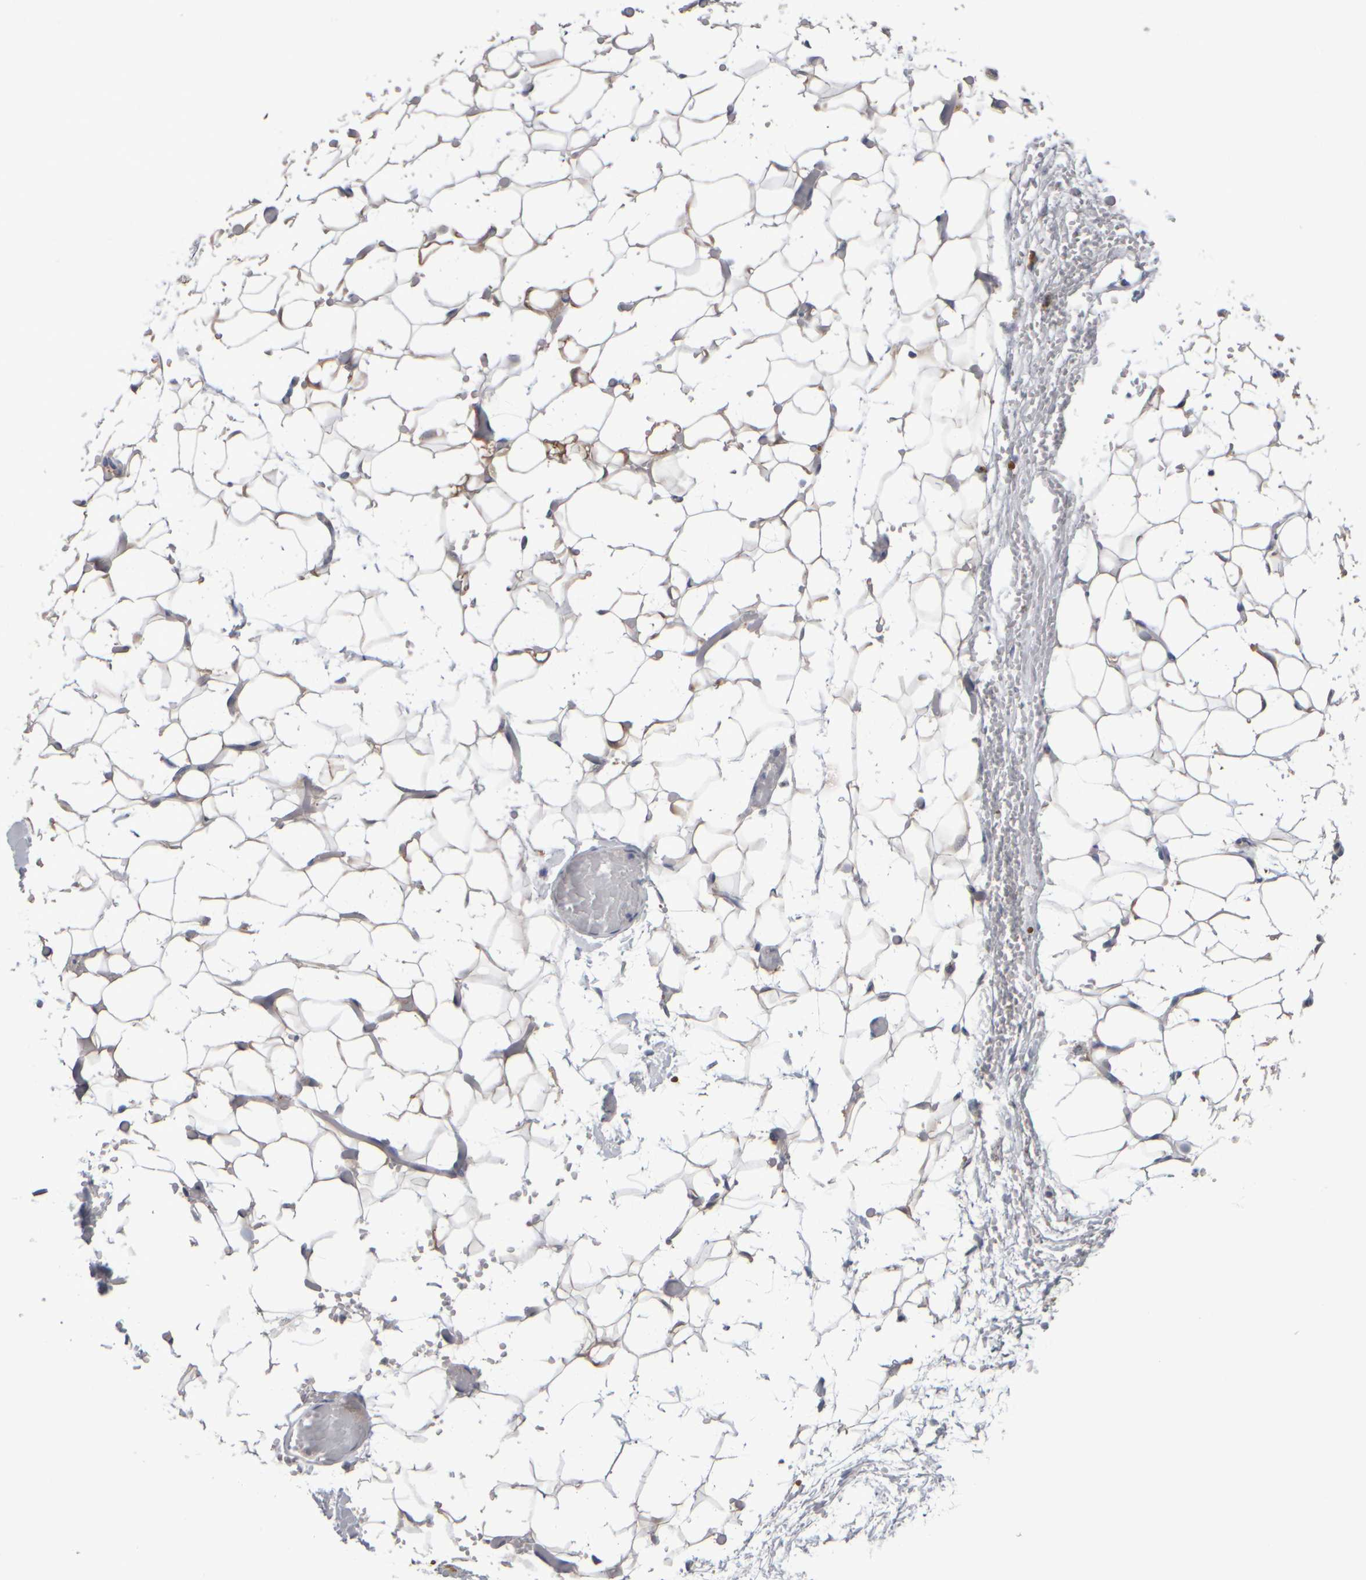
{"staining": {"intensity": "negative", "quantity": "none", "location": "none"}, "tissue": "adipose tissue", "cell_type": "Adipocytes", "image_type": "normal", "snomed": [{"axis": "morphology", "description": "Normal tissue, NOS"}, {"axis": "topography", "description": "Kidney"}, {"axis": "topography", "description": "Peripheral nerve tissue"}], "caption": "High power microscopy photomicrograph of an immunohistochemistry (IHC) photomicrograph of benign adipose tissue, revealing no significant expression in adipocytes.", "gene": "EPHX2", "patient": {"sex": "male", "age": 7}}